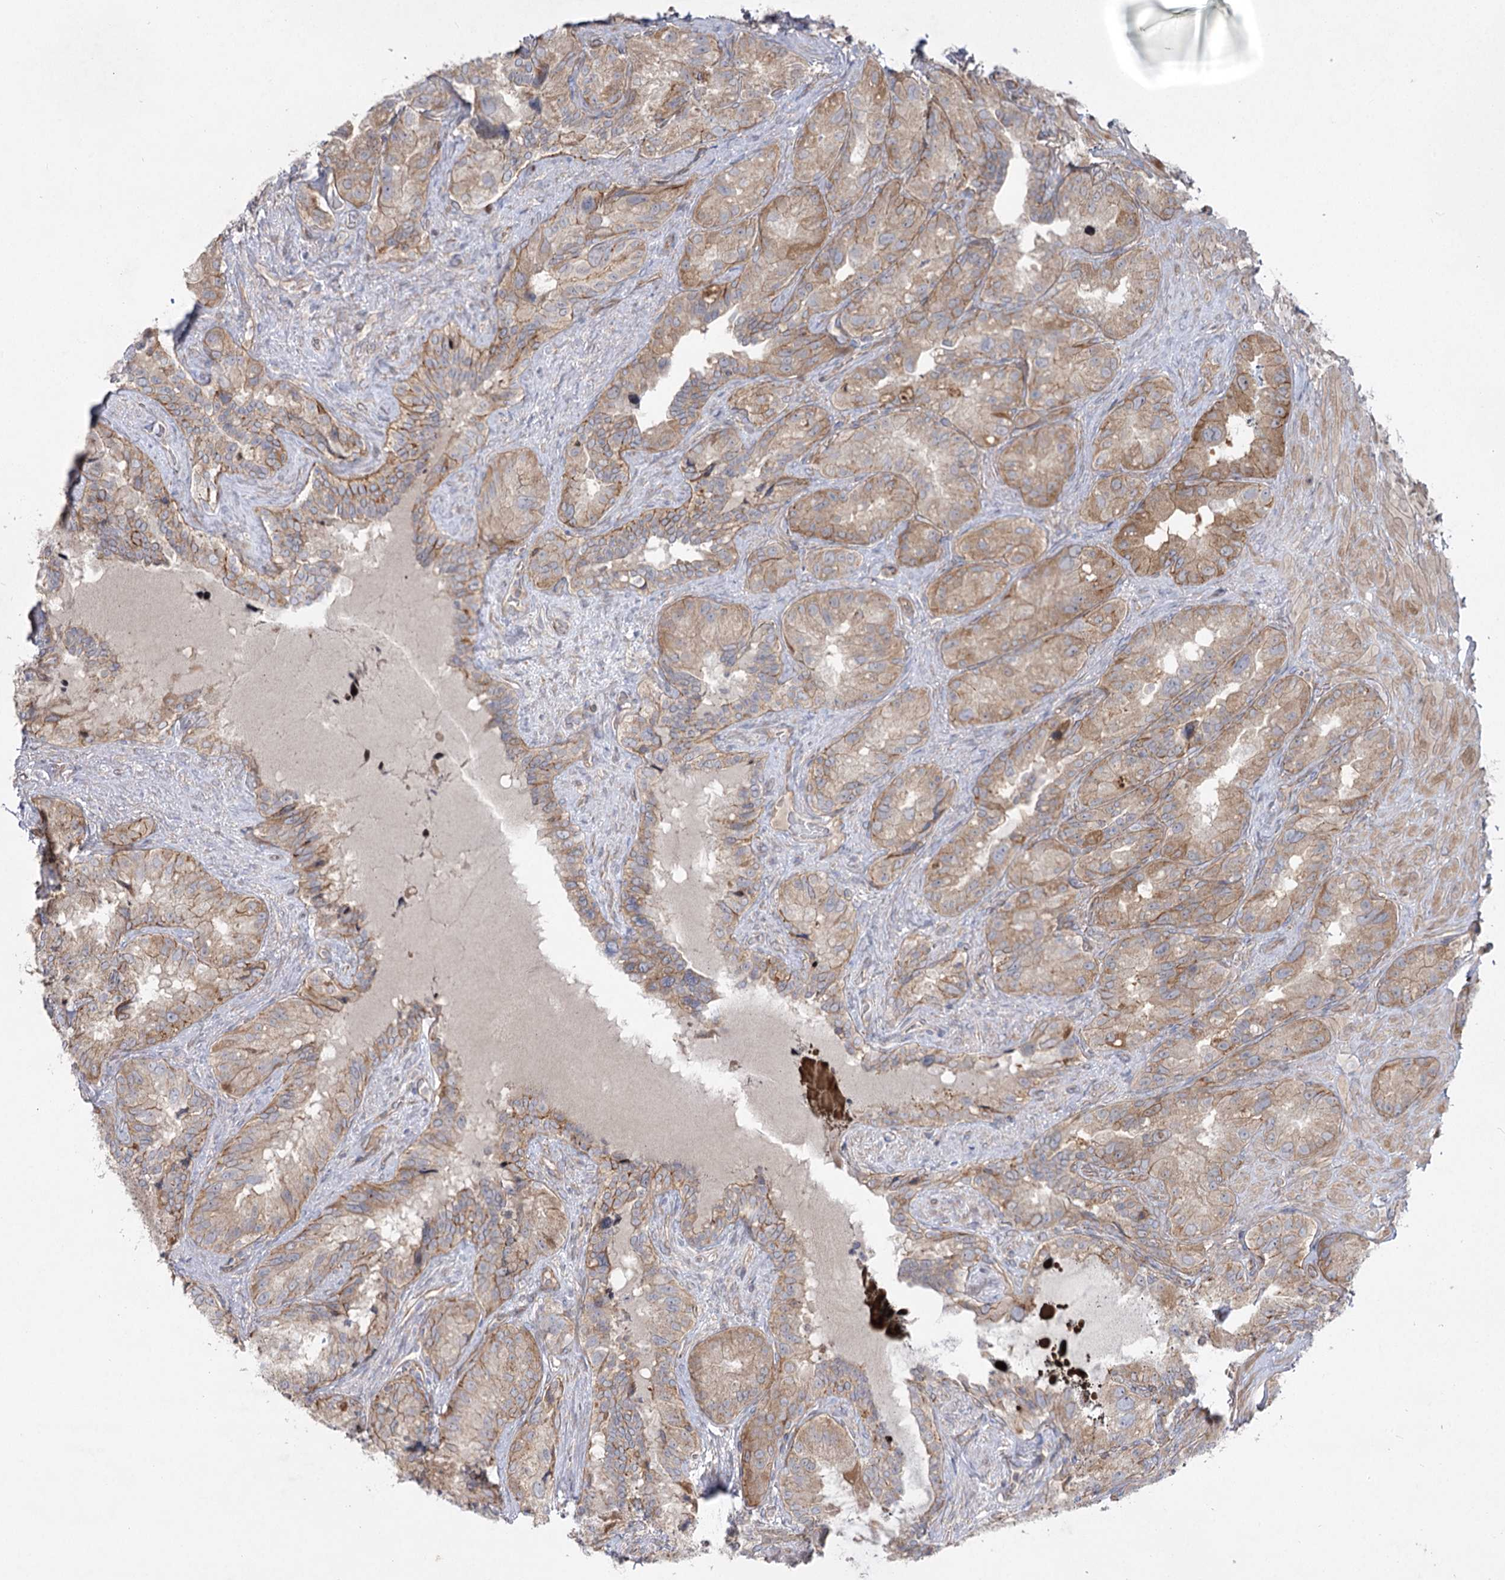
{"staining": {"intensity": "moderate", "quantity": ">75%", "location": "cytoplasmic/membranous"}, "tissue": "seminal vesicle", "cell_type": "Glandular cells", "image_type": "normal", "snomed": [{"axis": "morphology", "description": "Normal tissue, NOS"}, {"axis": "topography", "description": "Seminal veicle"}, {"axis": "topography", "description": "Peripheral nerve tissue"}], "caption": "Protein staining by immunohistochemistry (IHC) displays moderate cytoplasmic/membranous positivity in approximately >75% of glandular cells in benign seminal vesicle.", "gene": "KIAA0825", "patient": {"sex": "male", "age": 67}}